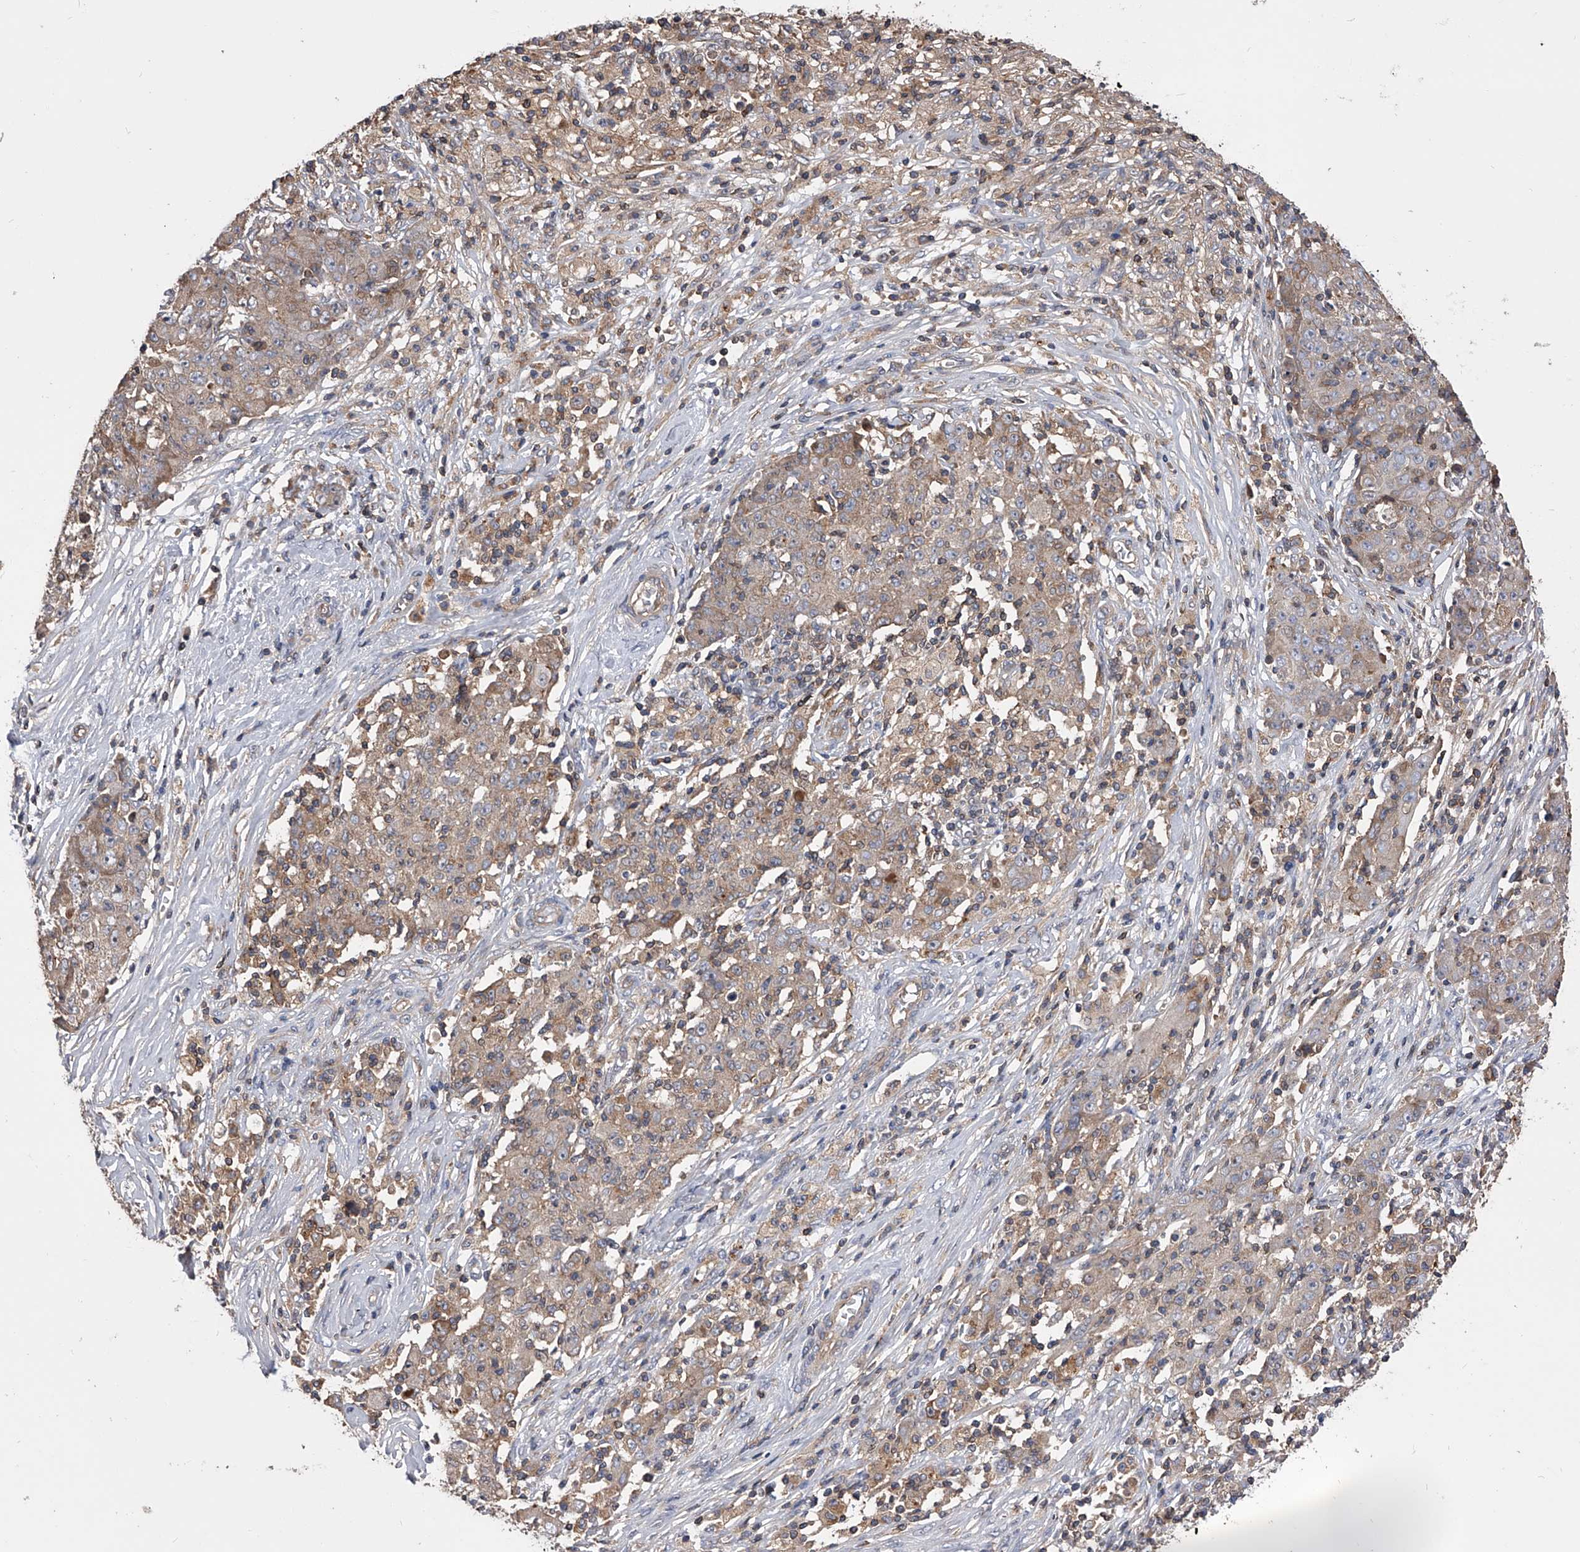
{"staining": {"intensity": "weak", "quantity": ">75%", "location": "cytoplasmic/membranous"}, "tissue": "ovarian cancer", "cell_type": "Tumor cells", "image_type": "cancer", "snomed": [{"axis": "morphology", "description": "Carcinoma, endometroid"}, {"axis": "topography", "description": "Ovary"}], "caption": "High-power microscopy captured an IHC histopathology image of ovarian cancer, revealing weak cytoplasmic/membranous positivity in about >75% of tumor cells.", "gene": "CUL7", "patient": {"sex": "female", "age": 42}}